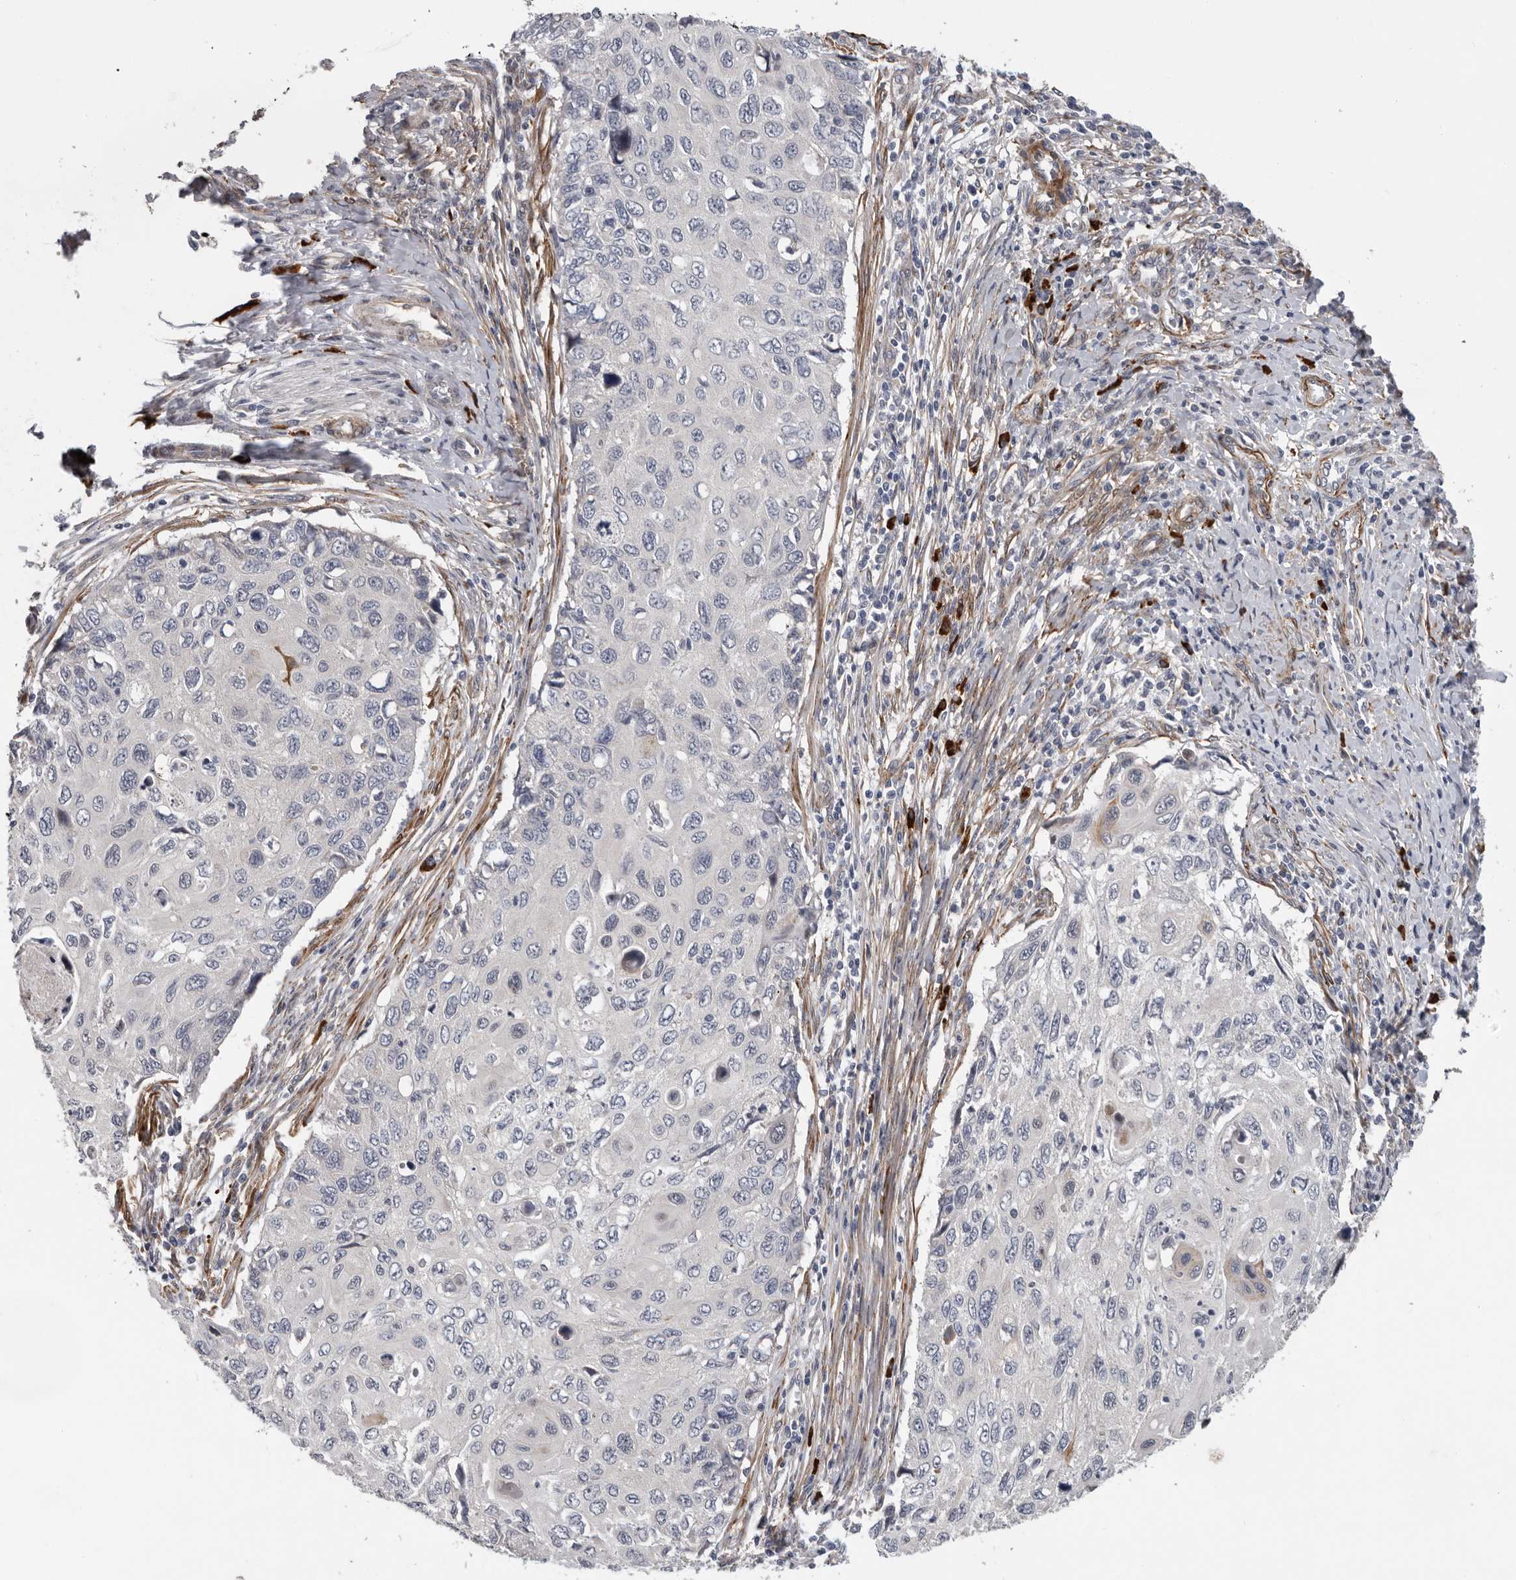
{"staining": {"intensity": "negative", "quantity": "none", "location": "none"}, "tissue": "cervical cancer", "cell_type": "Tumor cells", "image_type": "cancer", "snomed": [{"axis": "morphology", "description": "Squamous cell carcinoma, NOS"}, {"axis": "topography", "description": "Cervix"}], "caption": "DAB immunohistochemical staining of human cervical cancer (squamous cell carcinoma) displays no significant expression in tumor cells. The staining was performed using DAB to visualize the protein expression in brown, while the nuclei were stained in blue with hematoxylin (Magnification: 20x).", "gene": "ATXN3L", "patient": {"sex": "female", "age": 70}}